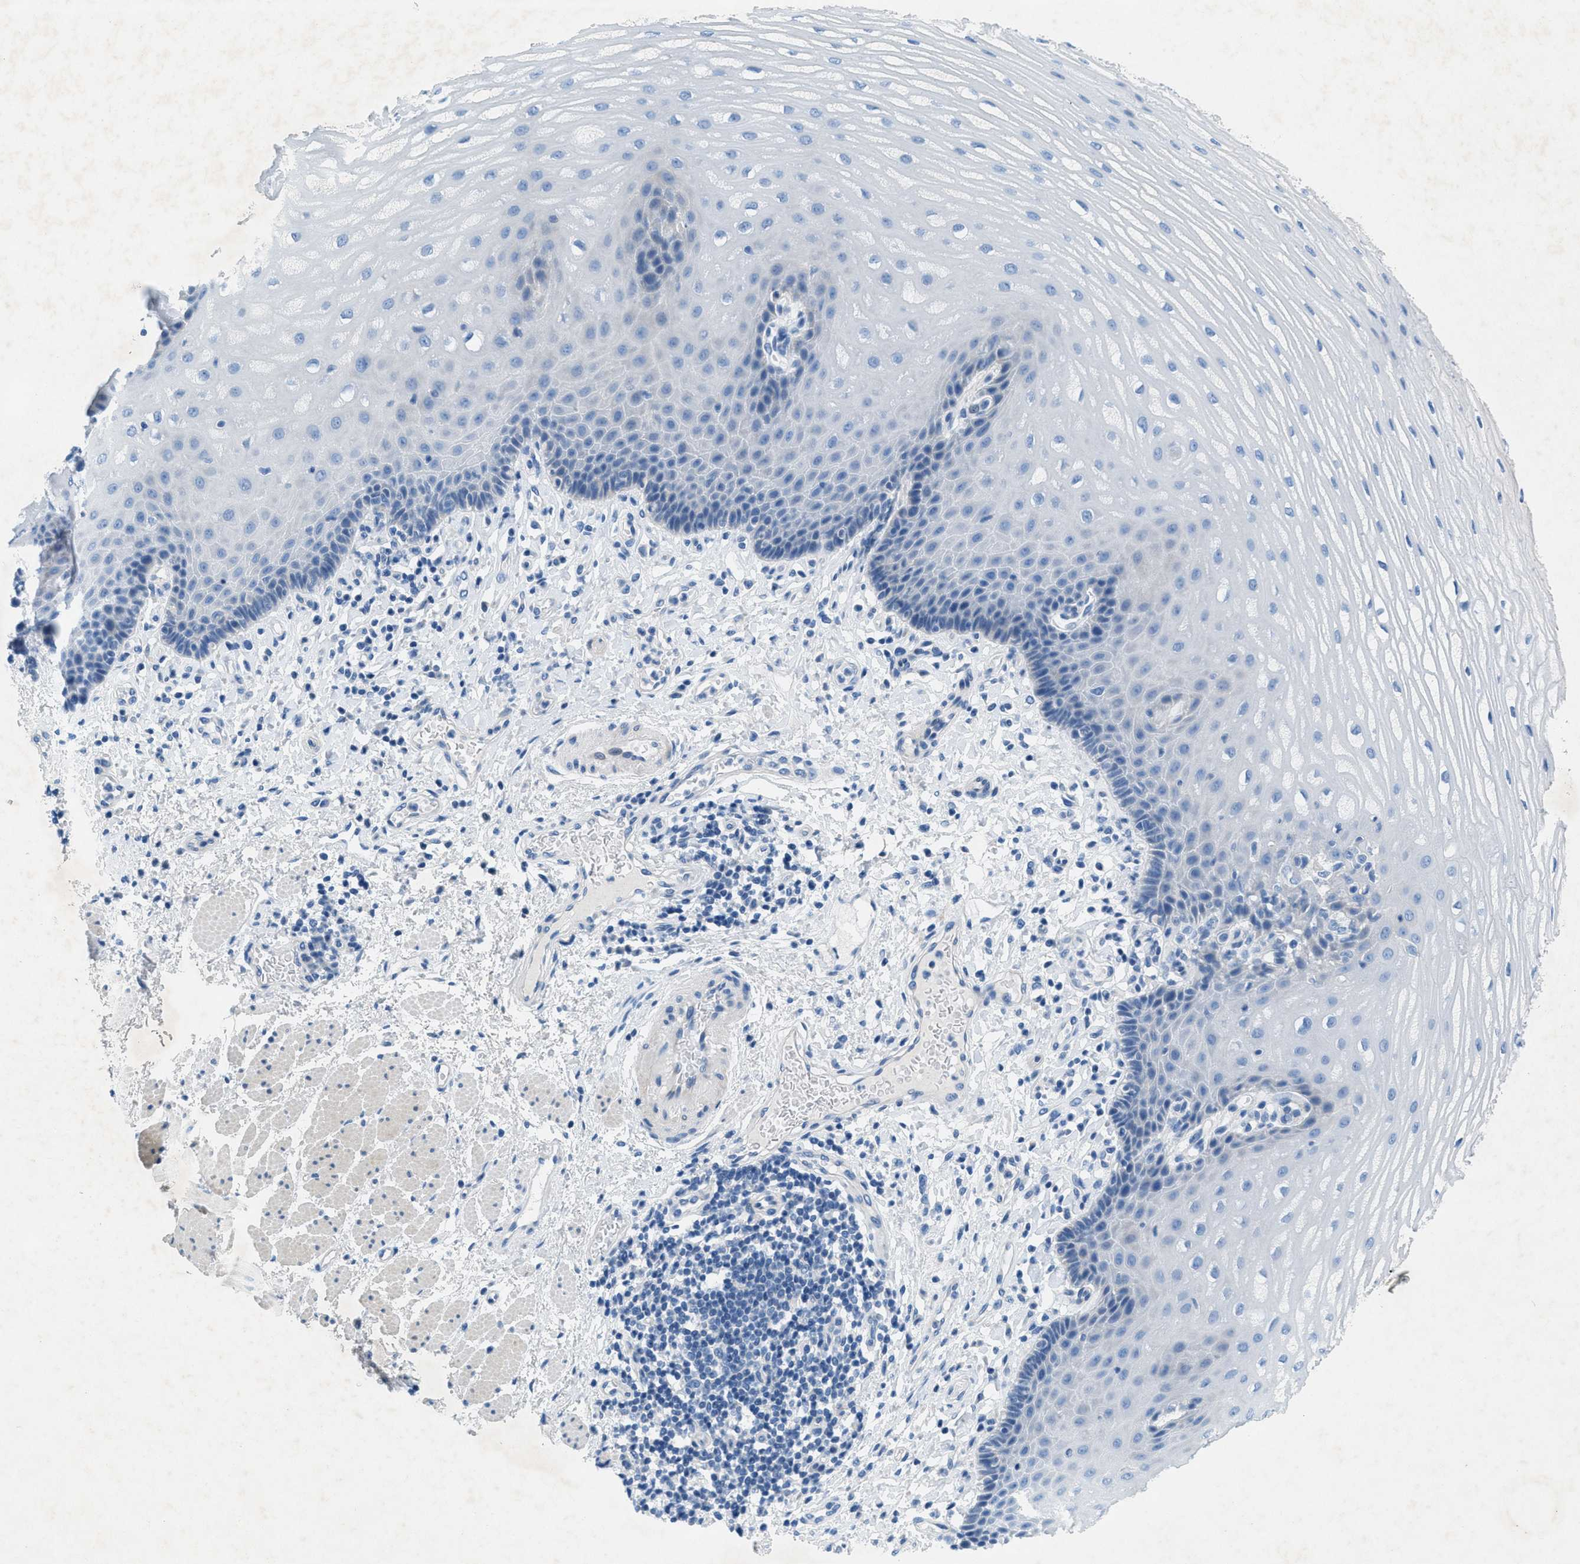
{"staining": {"intensity": "negative", "quantity": "none", "location": "none"}, "tissue": "esophagus", "cell_type": "Squamous epithelial cells", "image_type": "normal", "snomed": [{"axis": "morphology", "description": "Normal tissue, NOS"}, {"axis": "topography", "description": "Esophagus"}], "caption": "Unremarkable esophagus was stained to show a protein in brown. There is no significant staining in squamous epithelial cells. (Immunohistochemistry (ihc), brightfield microscopy, high magnification).", "gene": "GALNT17", "patient": {"sex": "male", "age": 54}}